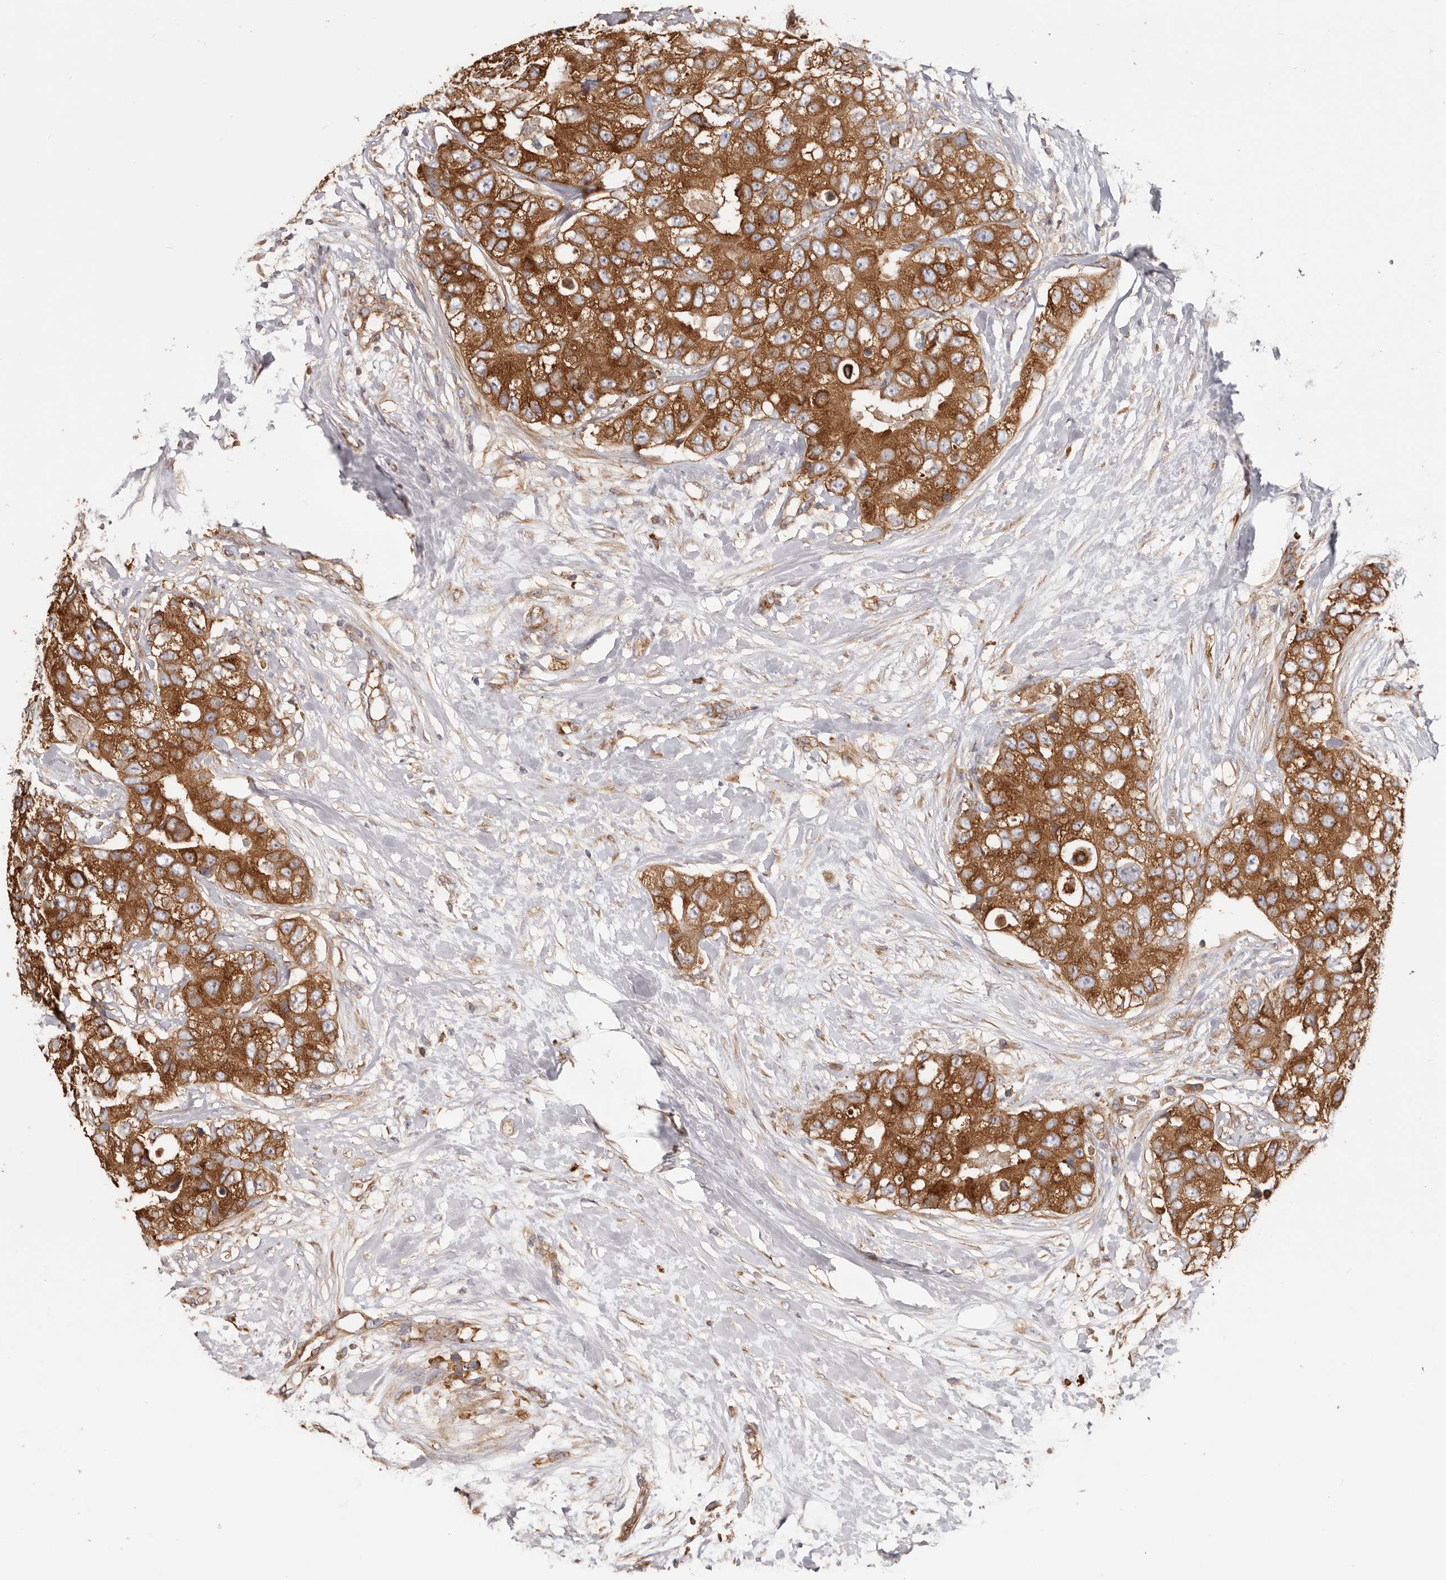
{"staining": {"intensity": "strong", "quantity": ">75%", "location": "cytoplasmic/membranous"}, "tissue": "breast cancer", "cell_type": "Tumor cells", "image_type": "cancer", "snomed": [{"axis": "morphology", "description": "Duct carcinoma"}, {"axis": "topography", "description": "Breast"}], "caption": "Breast invasive ductal carcinoma stained with immunohistochemistry (IHC) displays strong cytoplasmic/membranous expression in approximately >75% of tumor cells. Immunohistochemistry stains the protein in brown and the nuclei are stained blue.", "gene": "EPRS1", "patient": {"sex": "female", "age": 62}}